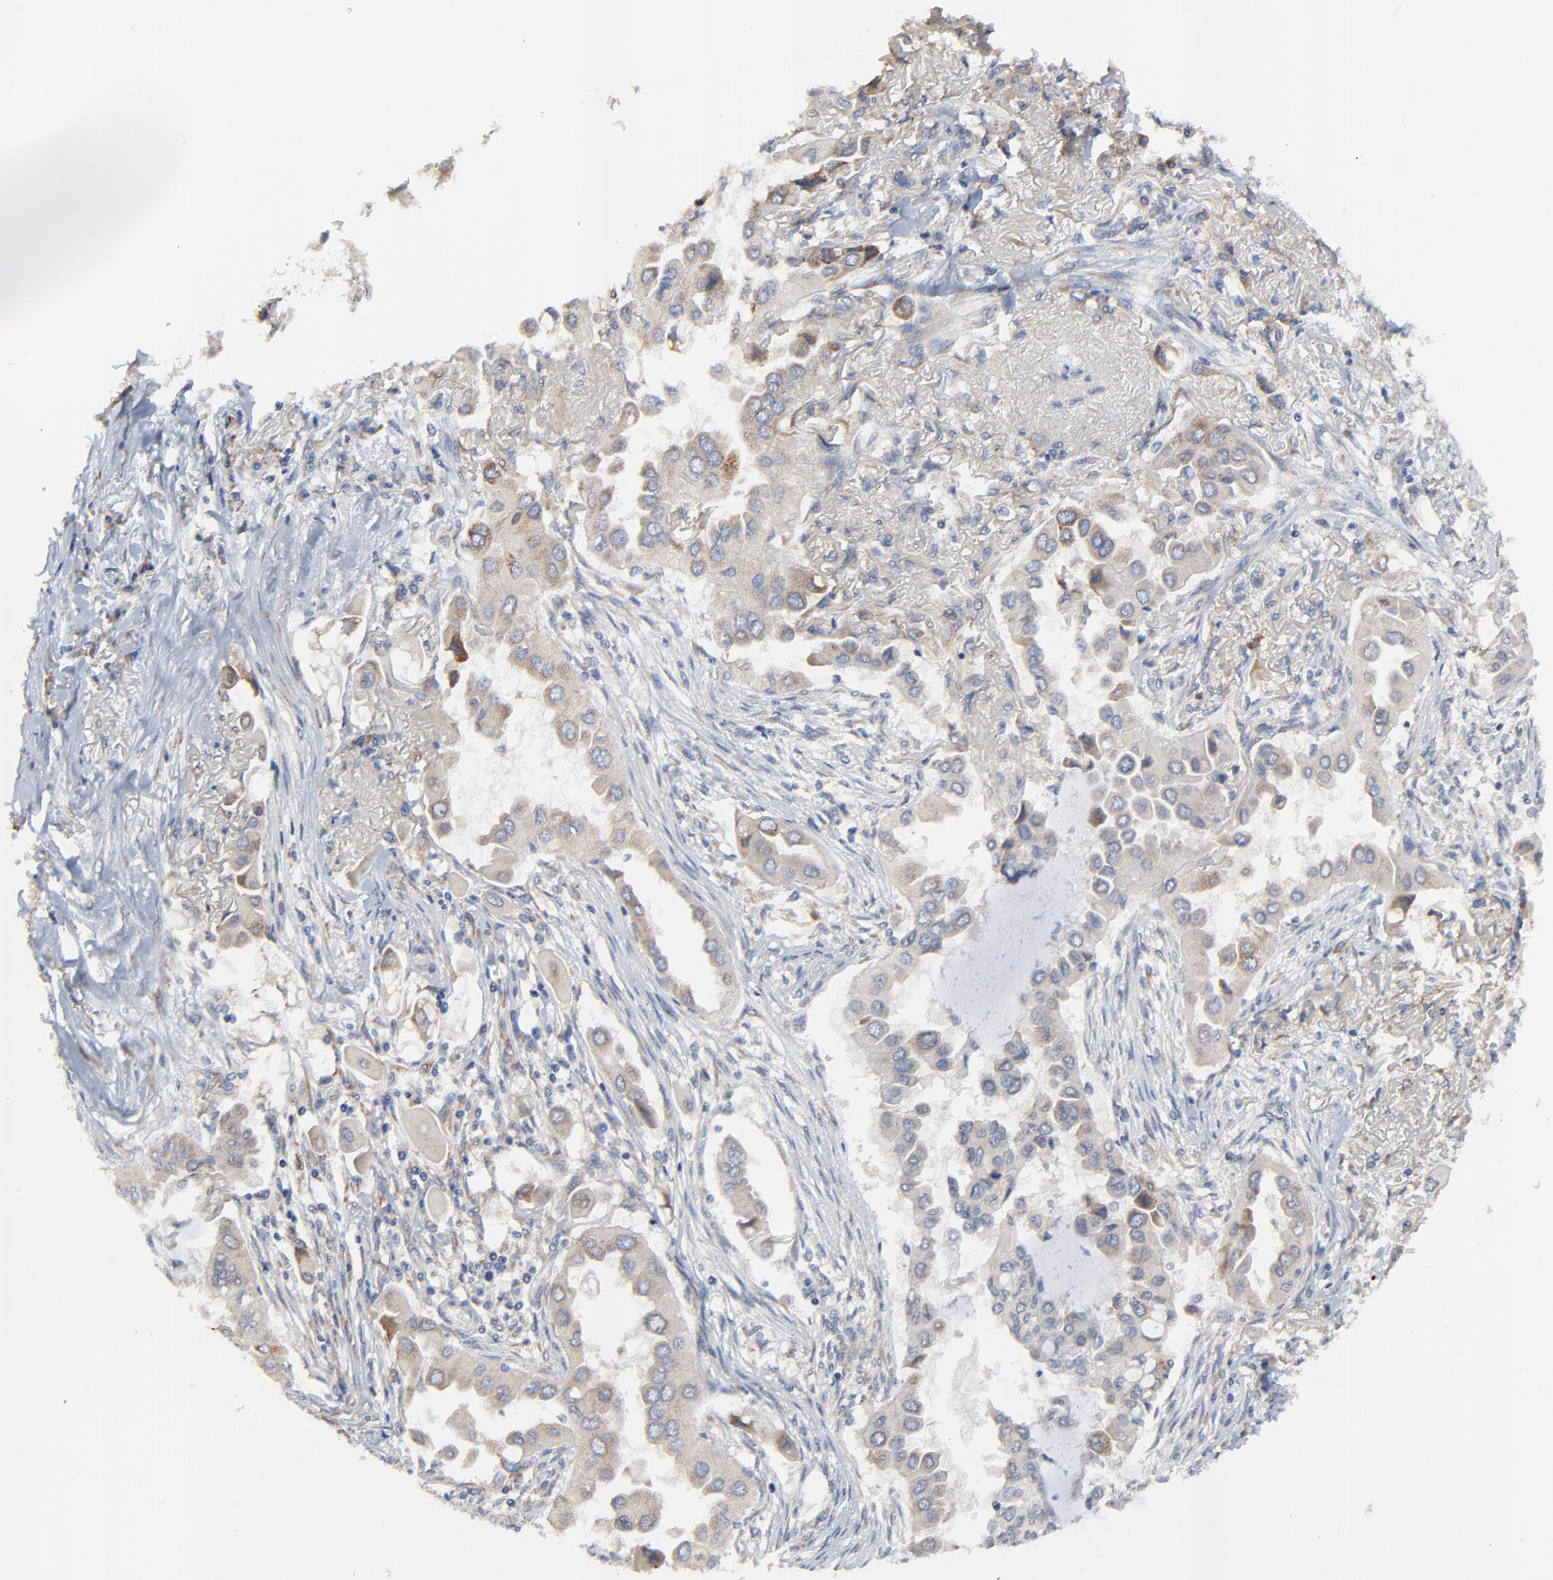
{"staining": {"intensity": "weak", "quantity": "25%-75%", "location": "cytoplasmic/membranous"}, "tissue": "lung cancer", "cell_type": "Tumor cells", "image_type": "cancer", "snomed": [{"axis": "morphology", "description": "Adenocarcinoma, NOS"}, {"axis": "topography", "description": "Lung"}], "caption": "Immunohistochemistry image of neoplastic tissue: human adenocarcinoma (lung) stained using IHC reveals low levels of weak protein expression localized specifically in the cytoplasmic/membranous of tumor cells, appearing as a cytoplasmic/membranous brown color.", "gene": "VAV2", "patient": {"sex": "female", "age": 76}}